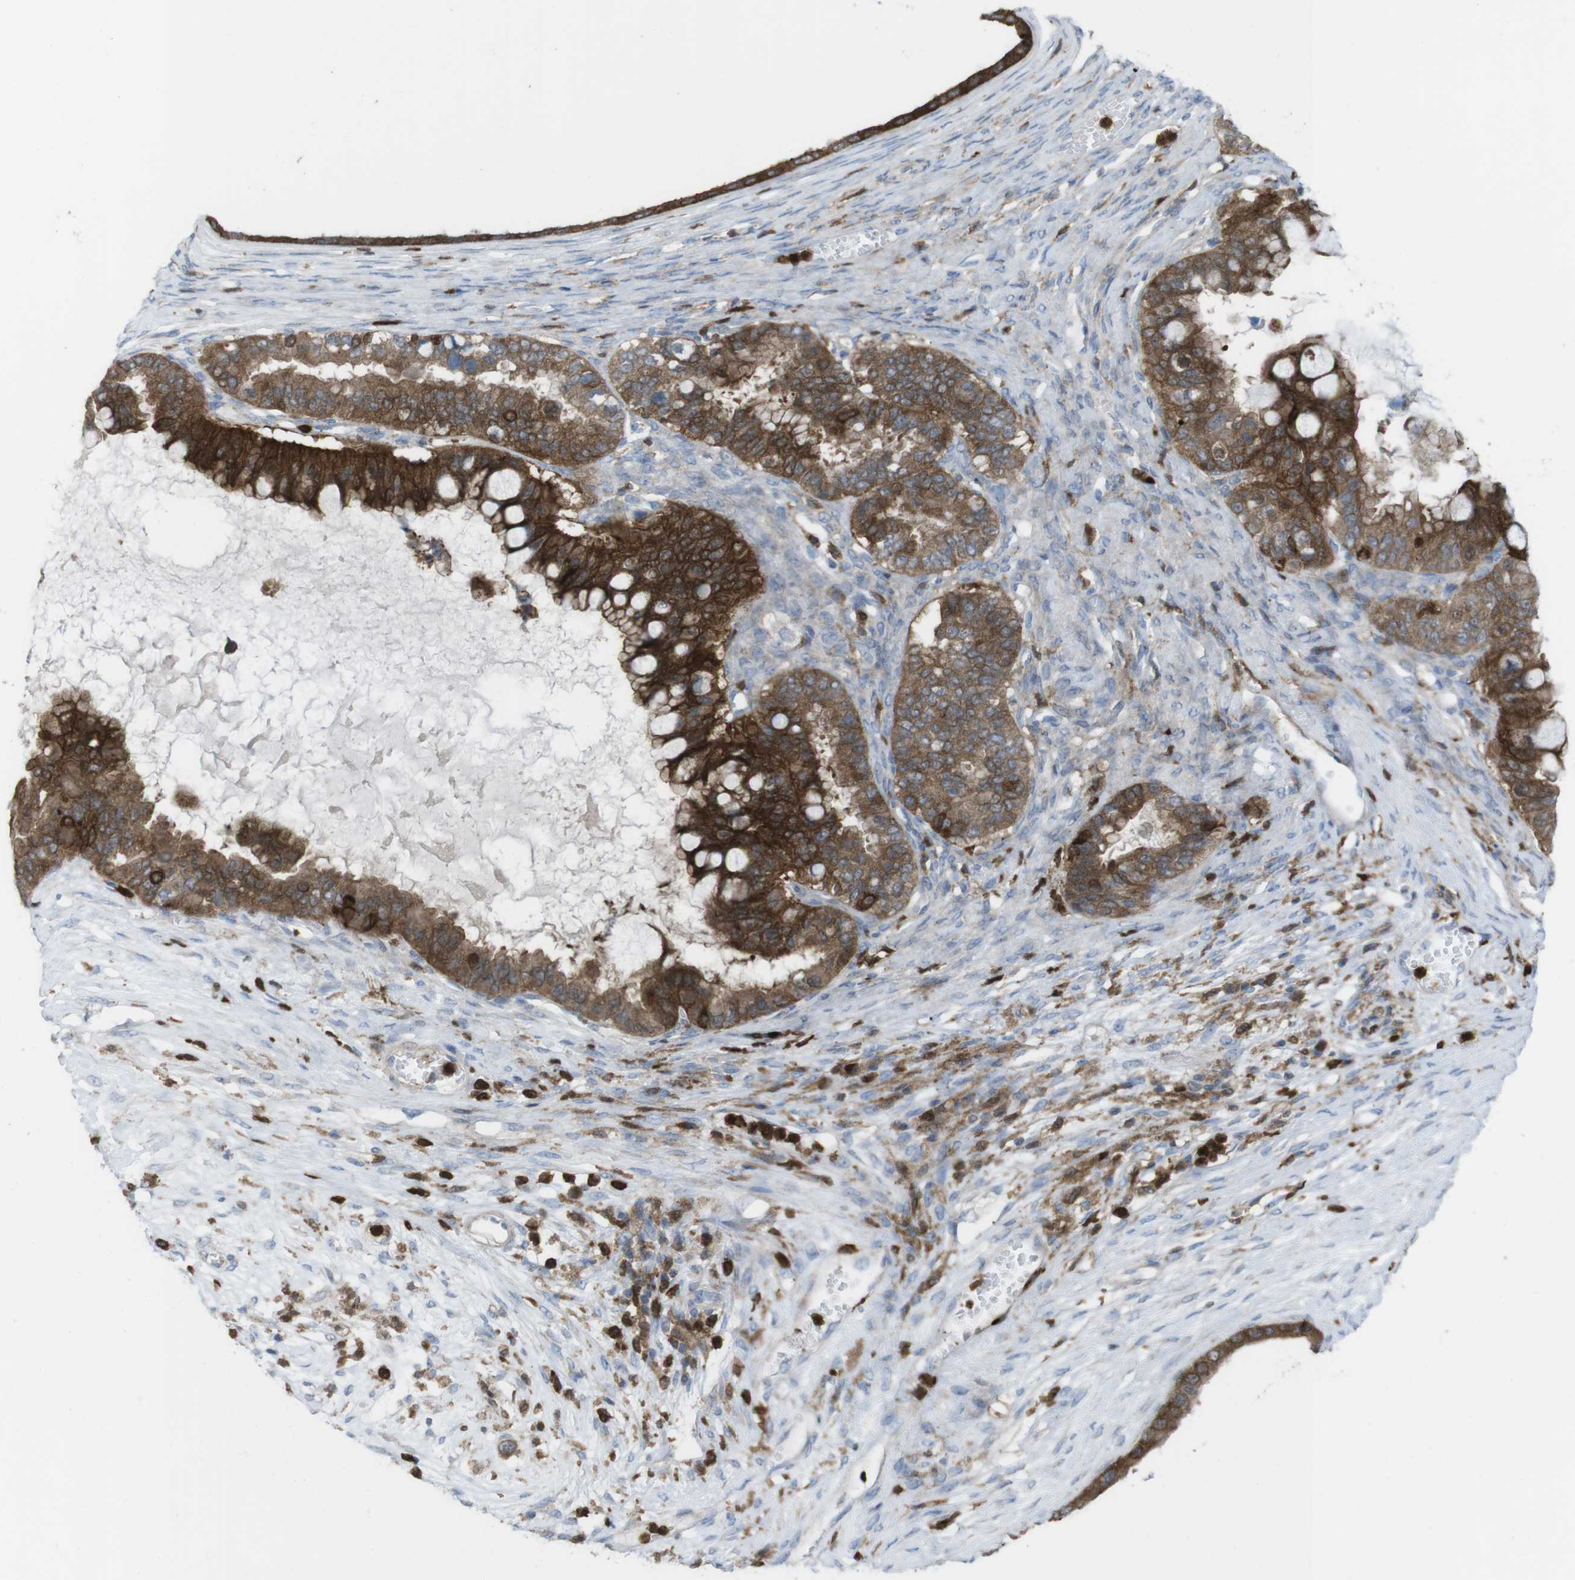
{"staining": {"intensity": "strong", "quantity": ">75%", "location": "cytoplasmic/membranous"}, "tissue": "ovarian cancer", "cell_type": "Tumor cells", "image_type": "cancer", "snomed": [{"axis": "morphology", "description": "Cystadenocarcinoma, mucinous, NOS"}, {"axis": "topography", "description": "Ovary"}], "caption": "Immunohistochemistry (IHC) histopathology image of human ovarian mucinous cystadenocarcinoma stained for a protein (brown), which demonstrates high levels of strong cytoplasmic/membranous staining in about >75% of tumor cells.", "gene": "PRKCD", "patient": {"sex": "female", "age": 80}}